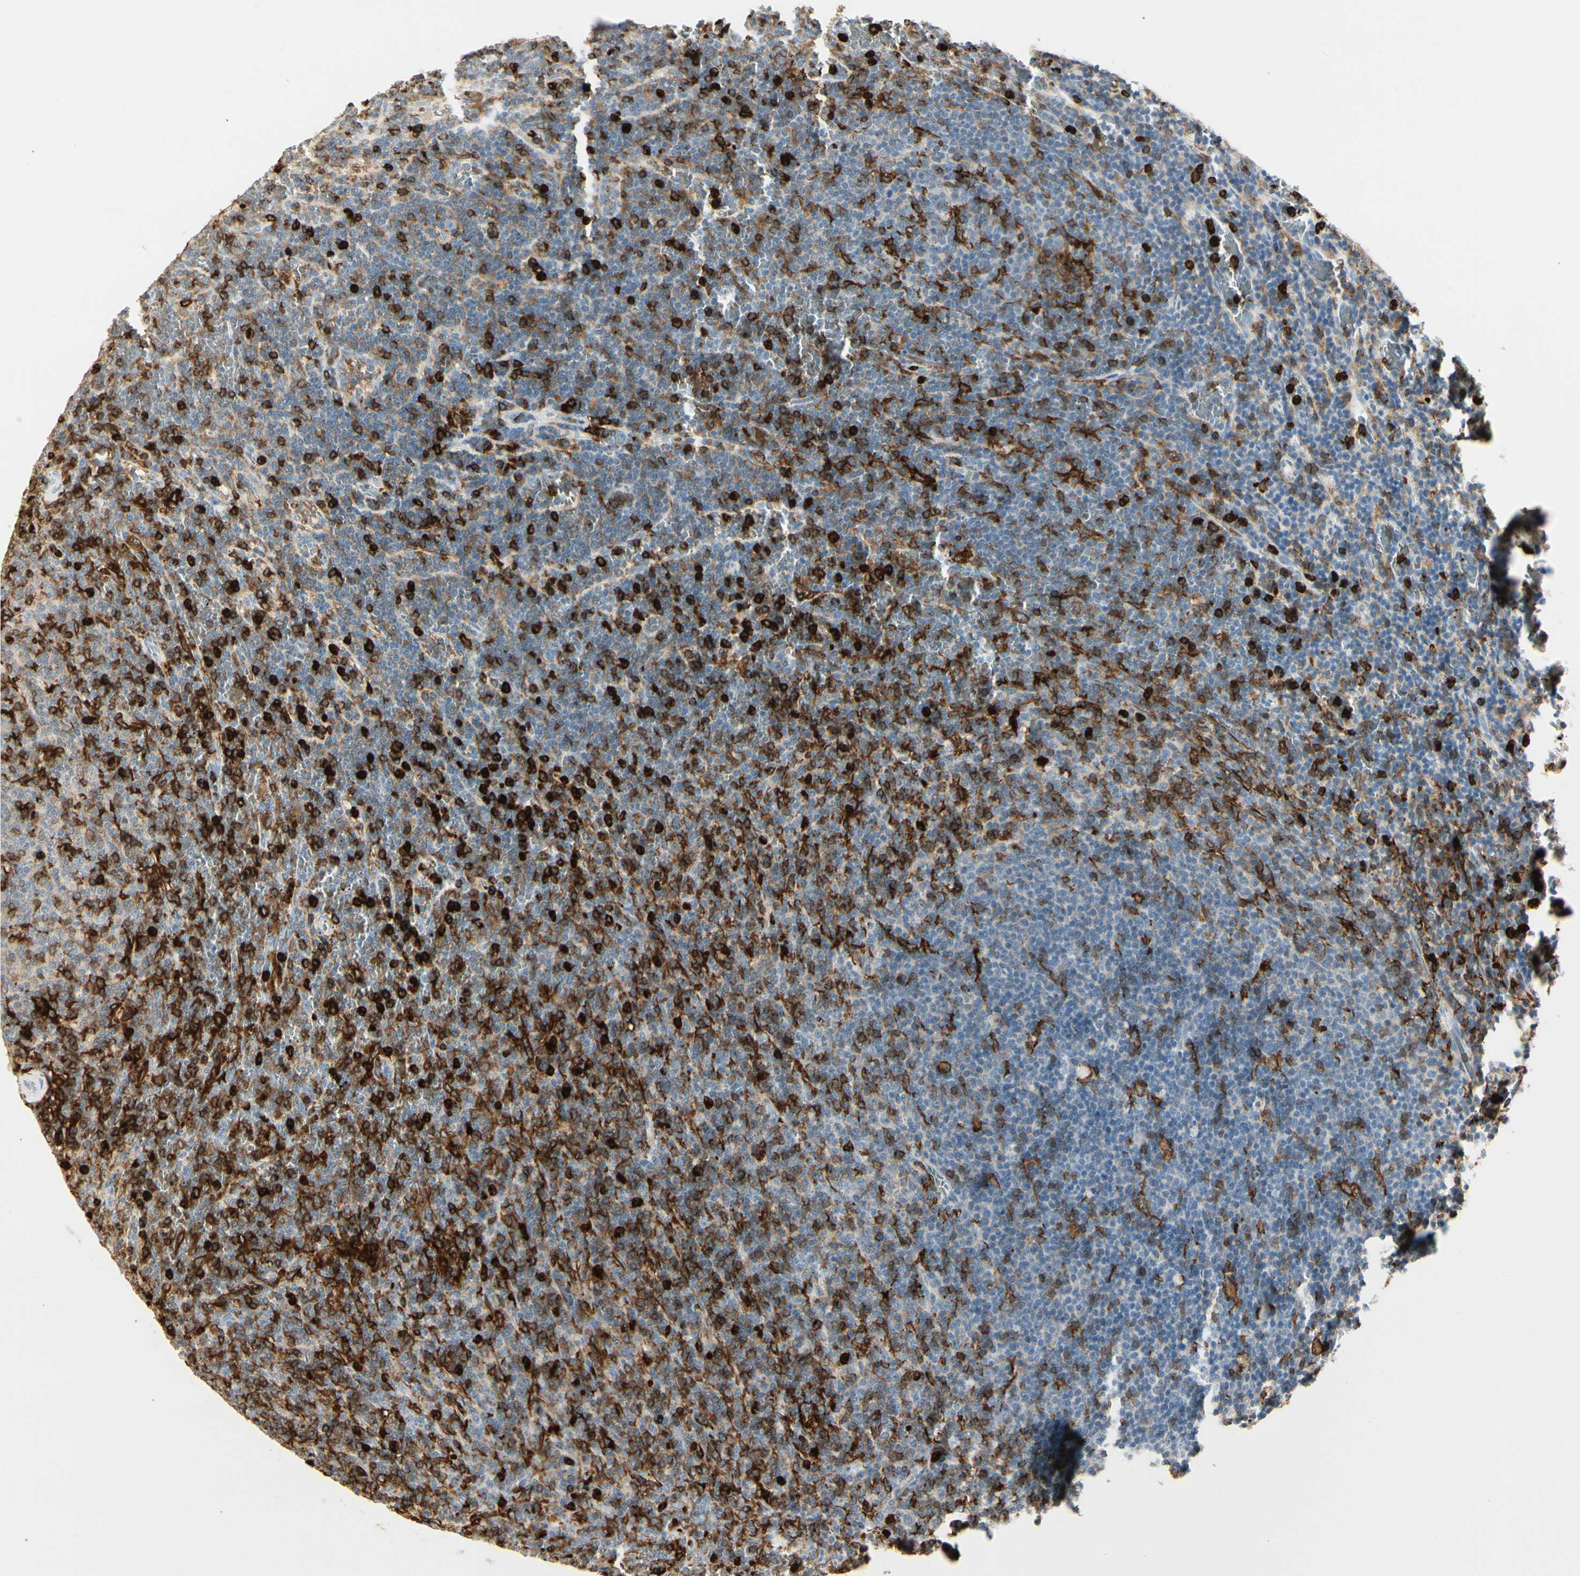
{"staining": {"intensity": "negative", "quantity": "none", "location": "none"}, "tissue": "lymphoma", "cell_type": "Tumor cells", "image_type": "cancer", "snomed": [{"axis": "morphology", "description": "Malignant lymphoma, non-Hodgkin's type, Low grade"}, {"axis": "topography", "description": "Spleen"}], "caption": "An immunohistochemistry micrograph of malignant lymphoma, non-Hodgkin's type (low-grade) is shown. There is no staining in tumor cells of malignant lymphoma, non-Hodgkin's type (low-grade).", "gene": "ITGB2", "patient": {"sex": "female", "age": 50}}